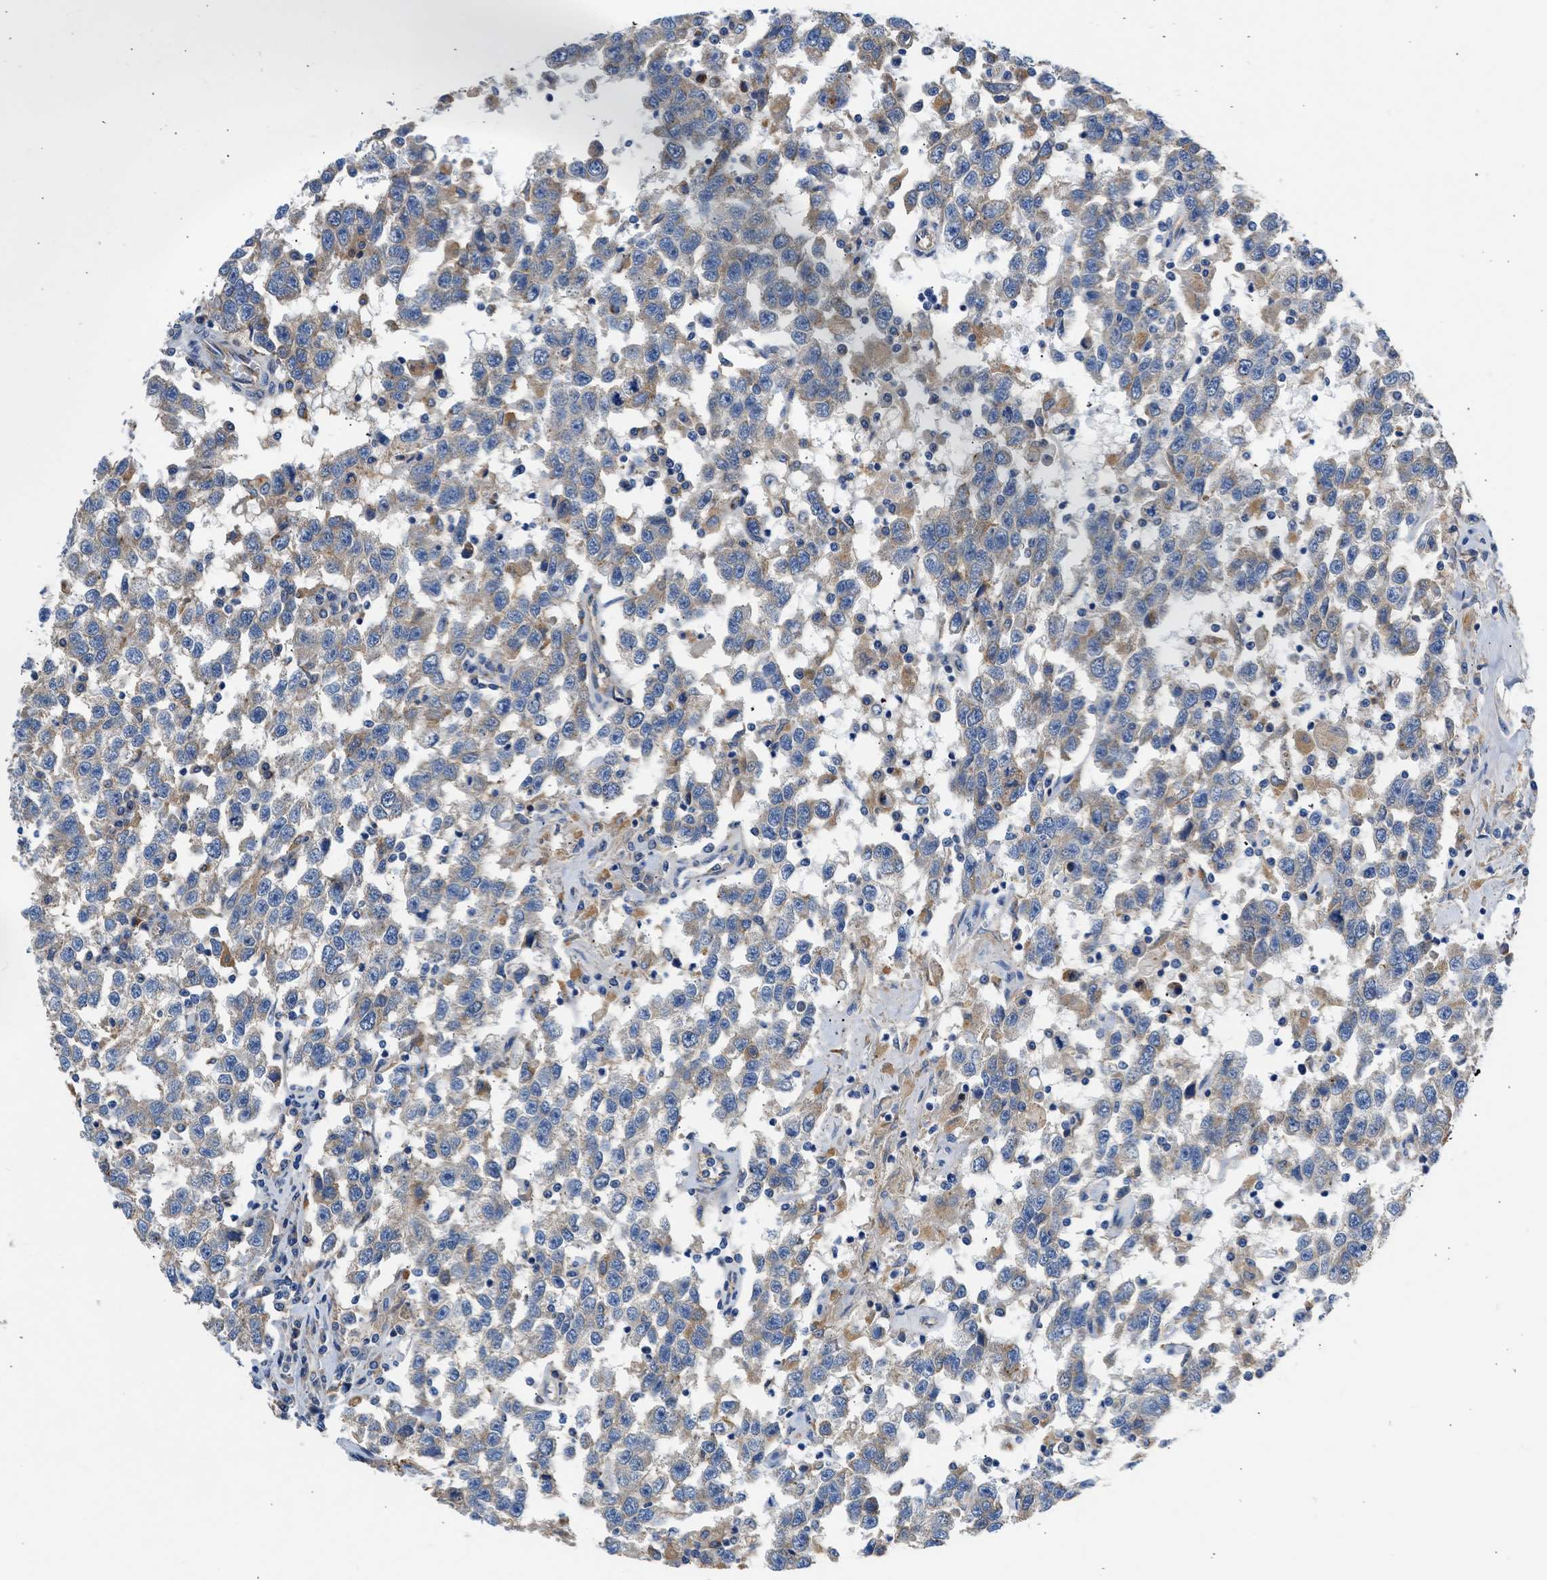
{"staining": {"intensity": "weak", "quantity": "25%-75%", "location": "cytoplasmic/membranous"}, "tissue": "testis cancer", "cell_type": "Tumor cells", "image_type": "cancer", "snomed": [{"axis": "morphology", "description": "Seminoma, NOS"}, {"axis": "topography", "description": "Testis"}], "caption": "A low amount of weak cytoplasmic/membranous positivity is identified in about 25%-75% of tumor cells in testis cancer tissue.", "gene": "ULK4", "patient": {"sex": "male", "age": 41}}